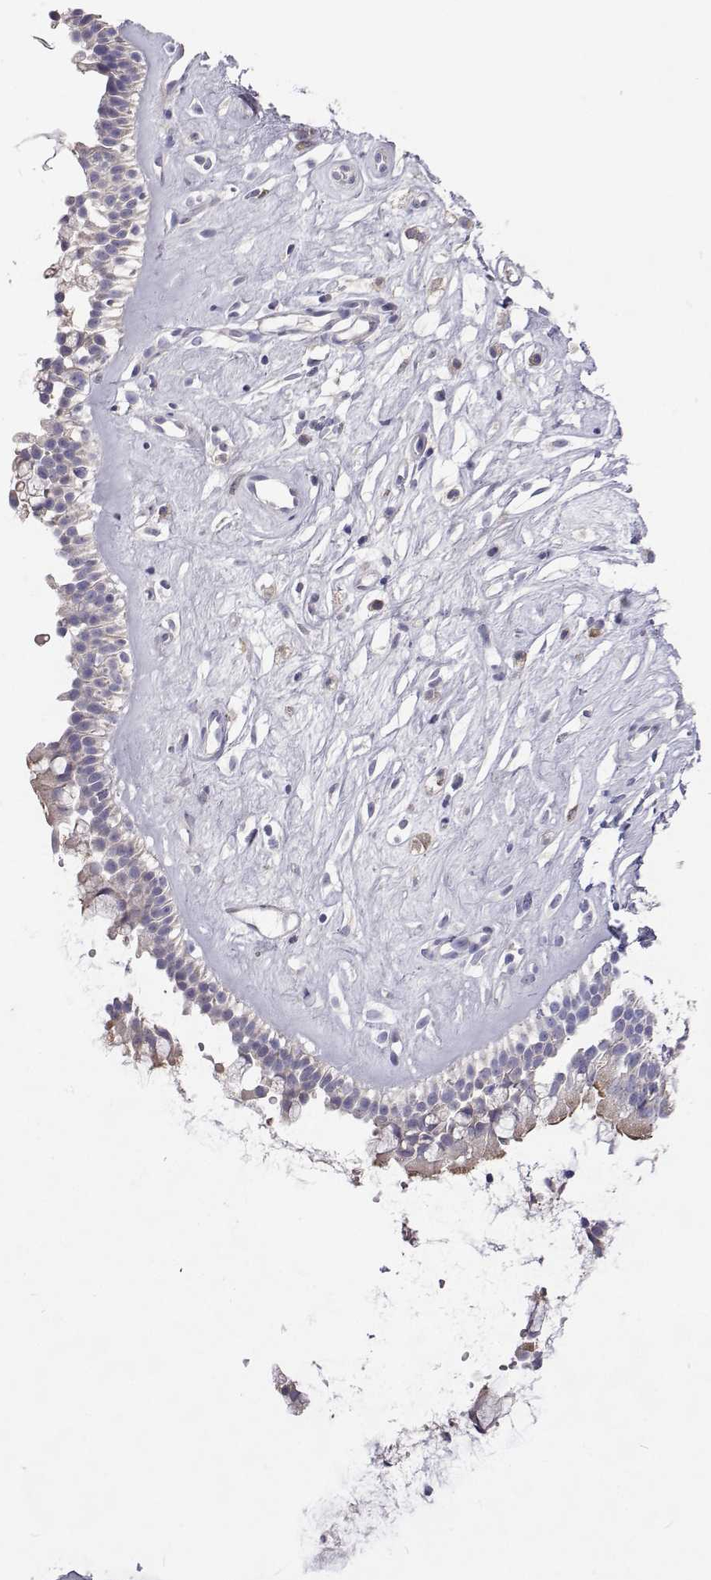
{"staining": {"intensity": "negative", "quantity": "none", "location": "none"}, "tissue": "nasopharynx", "cell_type": "Respiratory epithelial cells", "image_type": "normal", "snomed": [{"axis": "morphology", "description": "Normal tissue, NOS"}, {"axis": "topography", "description": "Nasopharynx"}], "caption": "Respiratory epithelial cells are negative for brown protein staining in benign nasopharynx. Nuclei are stained in blue.", "gene": "NPR3", "patient": {"sex": "male", "age": 32}}